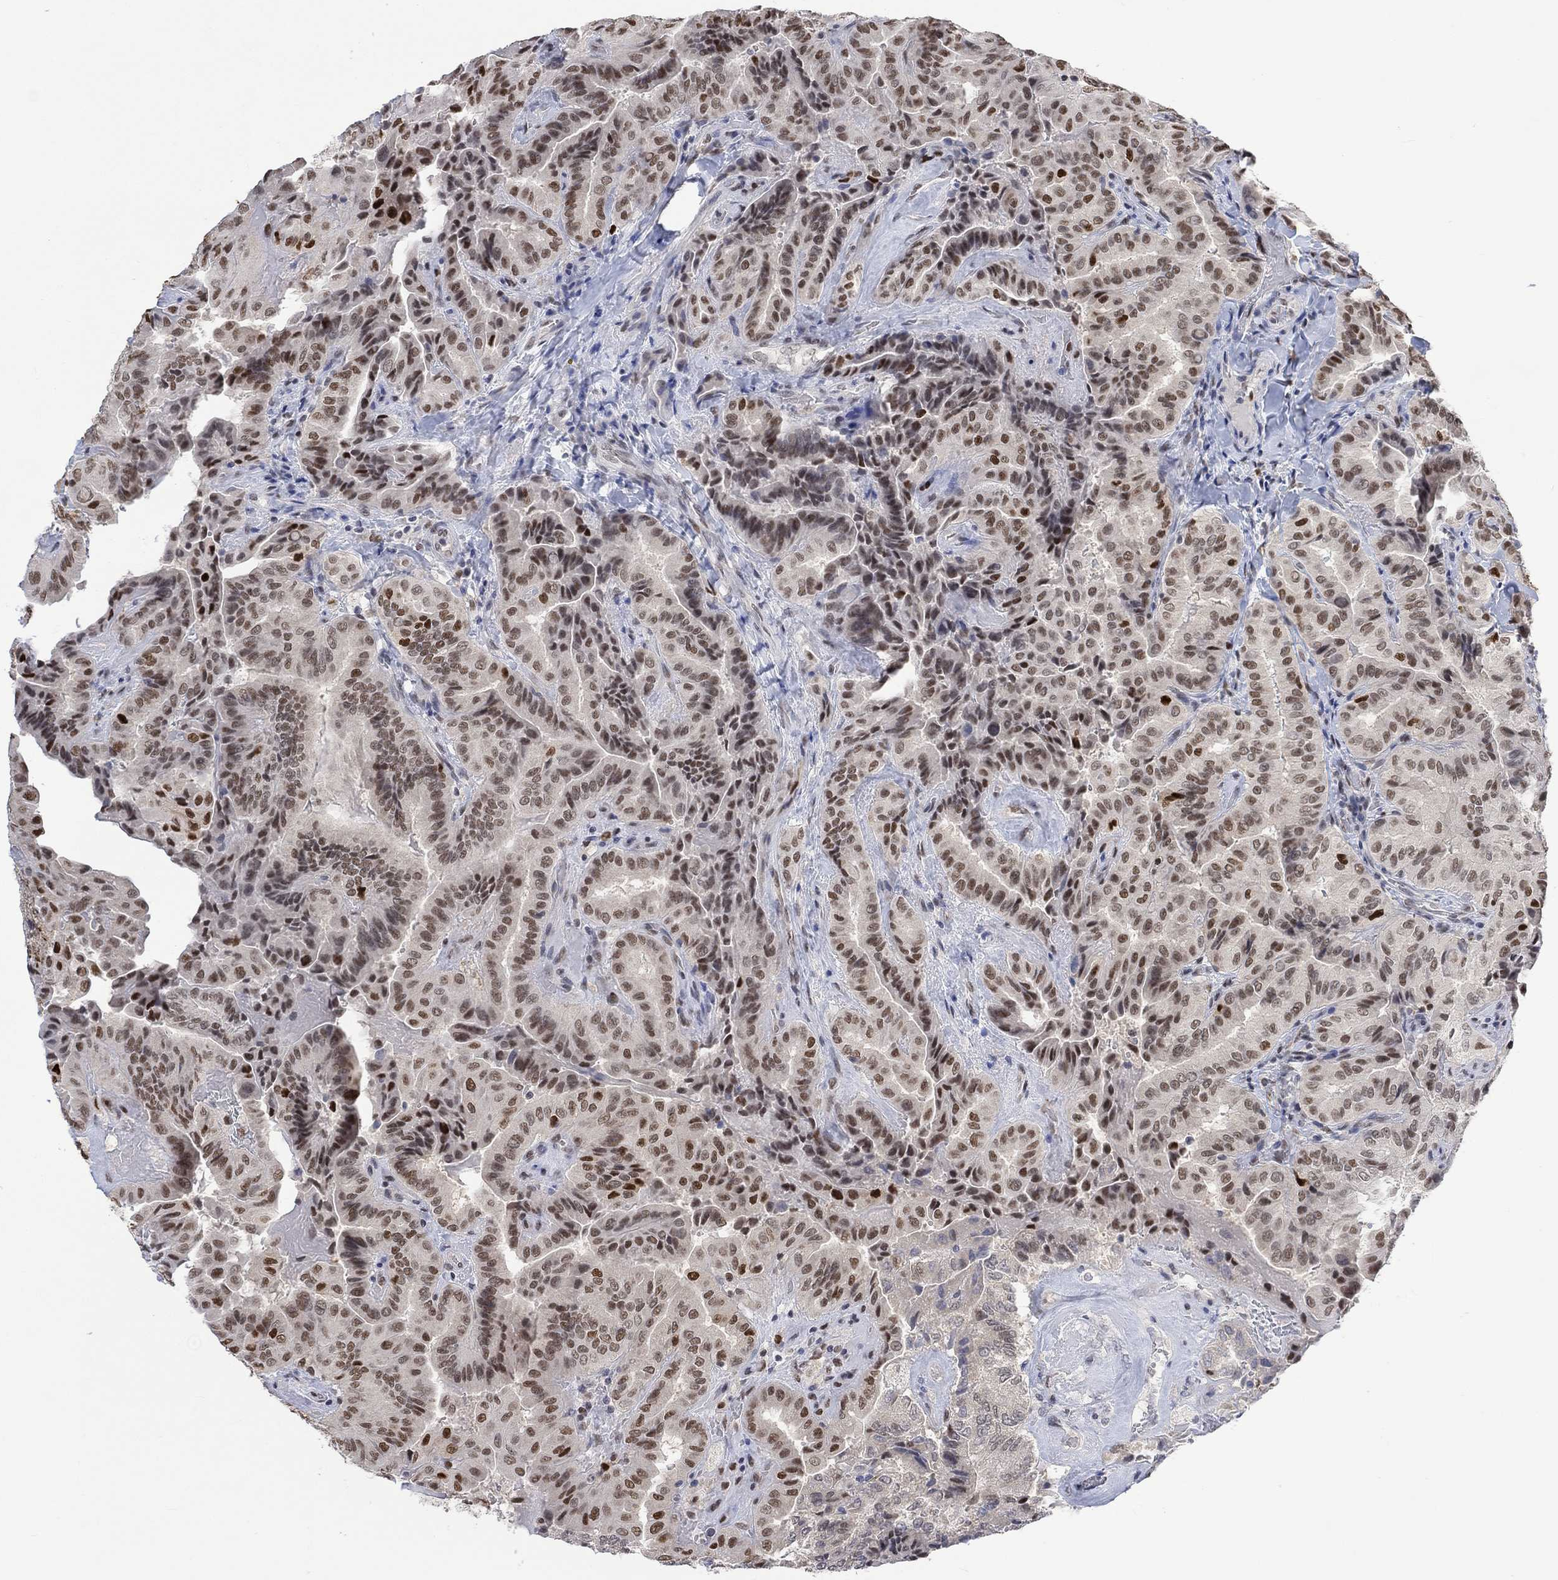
{"staining": {"intensity": "strong", "quantity": "<25%", "location": "nuclear"}, "tissue": "thyroid cancer", "cell_type": "Tumor cells", "image_type": "cancer", "snomed": [{"axis": "morphology", "description": "Papillary adenocarcinoma, NOS"}, {"axis": "topography", "description": "Thyroid gland"}], "caption": "Immunohistochemical staining of thyroid cancer (papillary adenocarcinoma) reveals medium levels of strong nuclear positivity in about <25% of tumor cells.", "gene": "RAD54L2", "patient": {"sex": "female", "age": 68}}